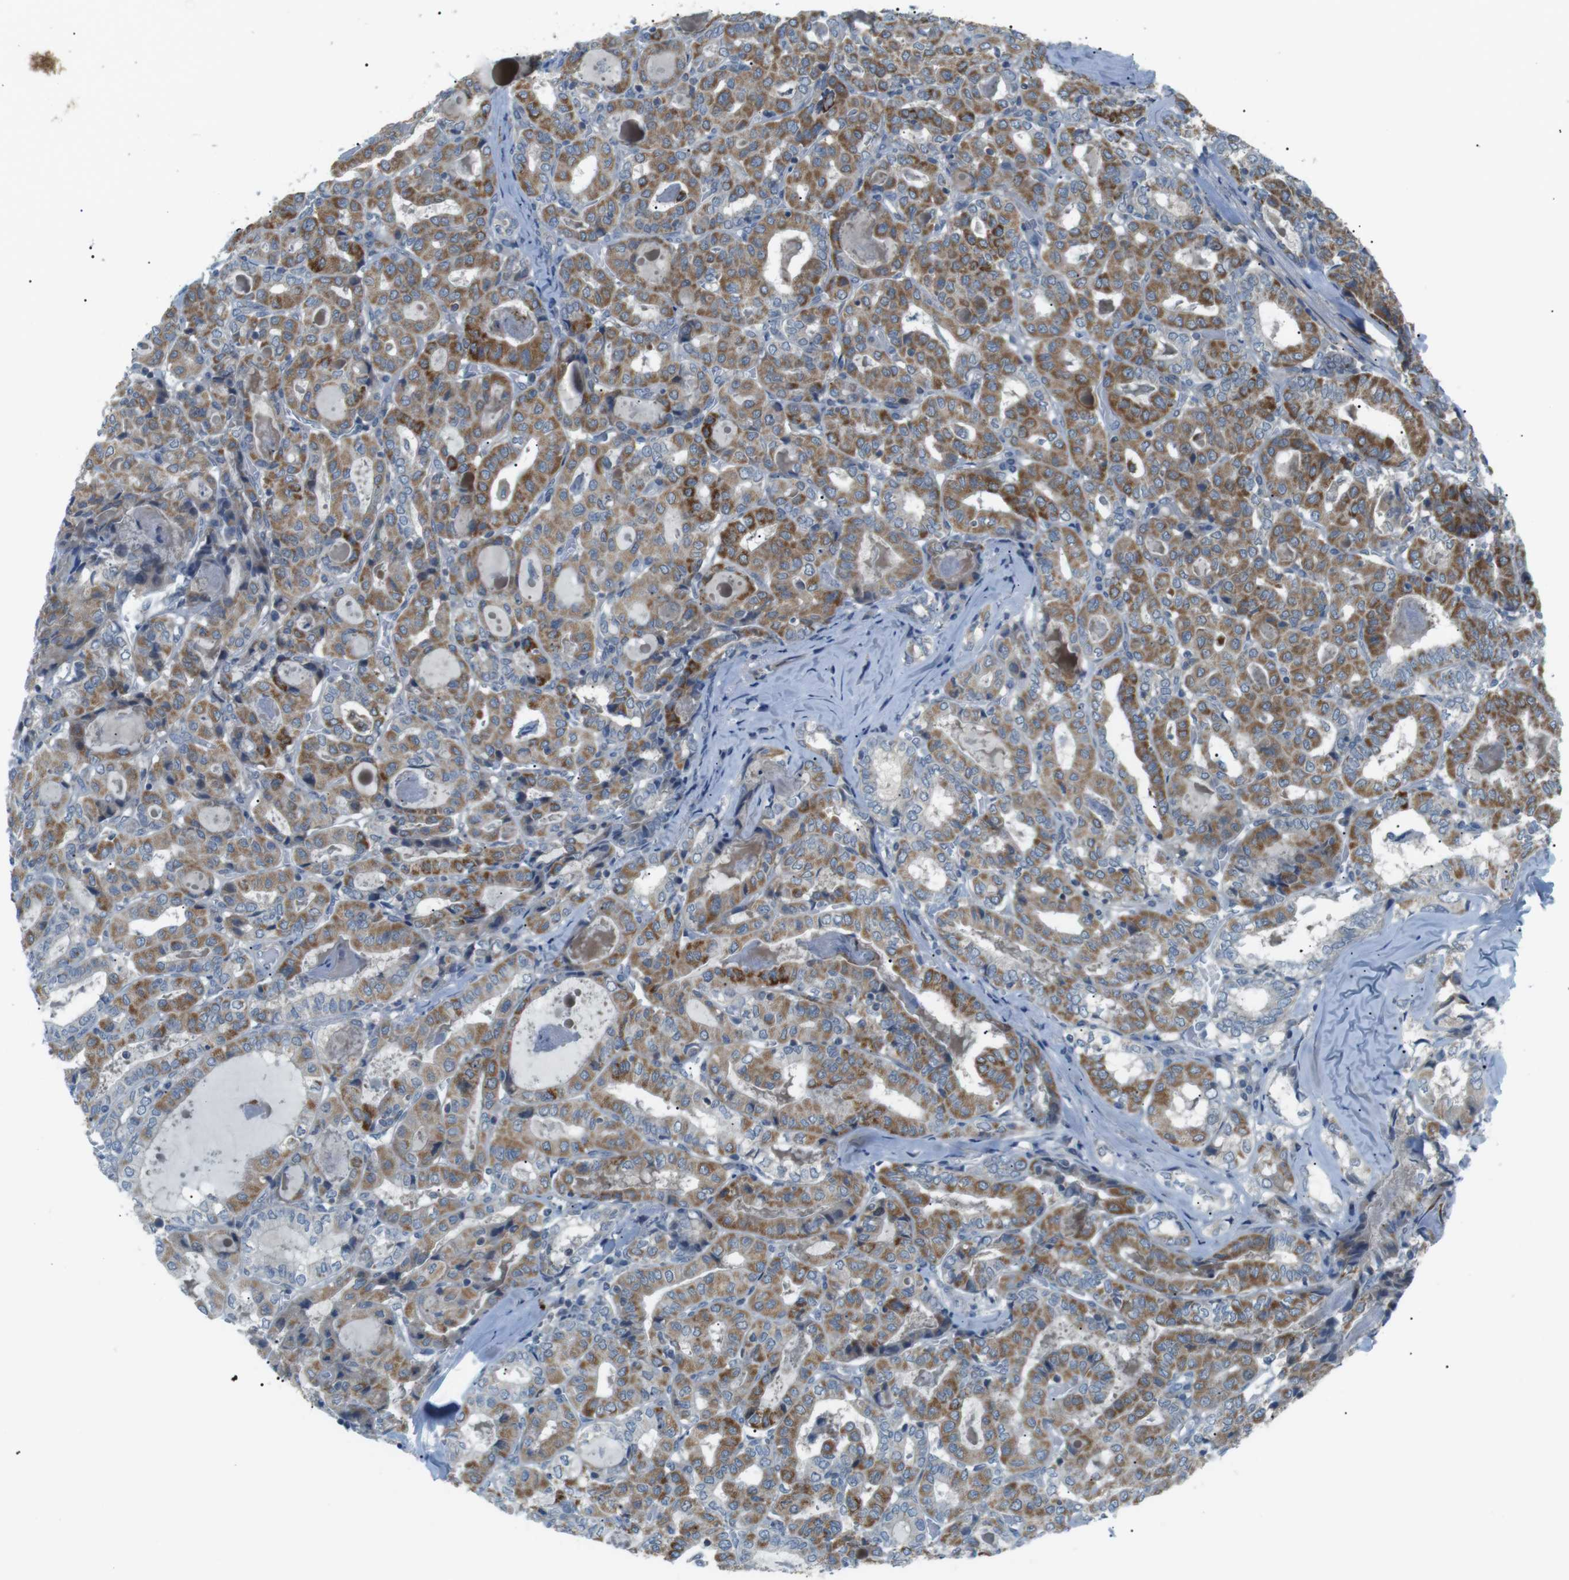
{"staining": {"intensity": "moderate", "quantity": ">75%", "location": "cytoplasmic/membranous"}, "tissue": "thyroid cancer", "cell_type": "Tumor cells", "image_type": "cancer", "snomed": [{"axis": "morphology", "description": "Papillary adenocarcinoma, NOS"}, {"axis": "topography", "description": "Thyroid gland"}], "caption": "DAB (3,3'-diaminobenzidine) immunohistochemical staining of human papillary adenocarcinoma (thyroid) shows moderate cytoplasmic/membranous protein expression in approximately >75% of tumor cells. (Stains: DAB in brown, nuclei in blue, Microscopy: brightfield microscopy at high magnification).", "gene": "ARID5B", "patient": {"sex": "female", "age": 42}}